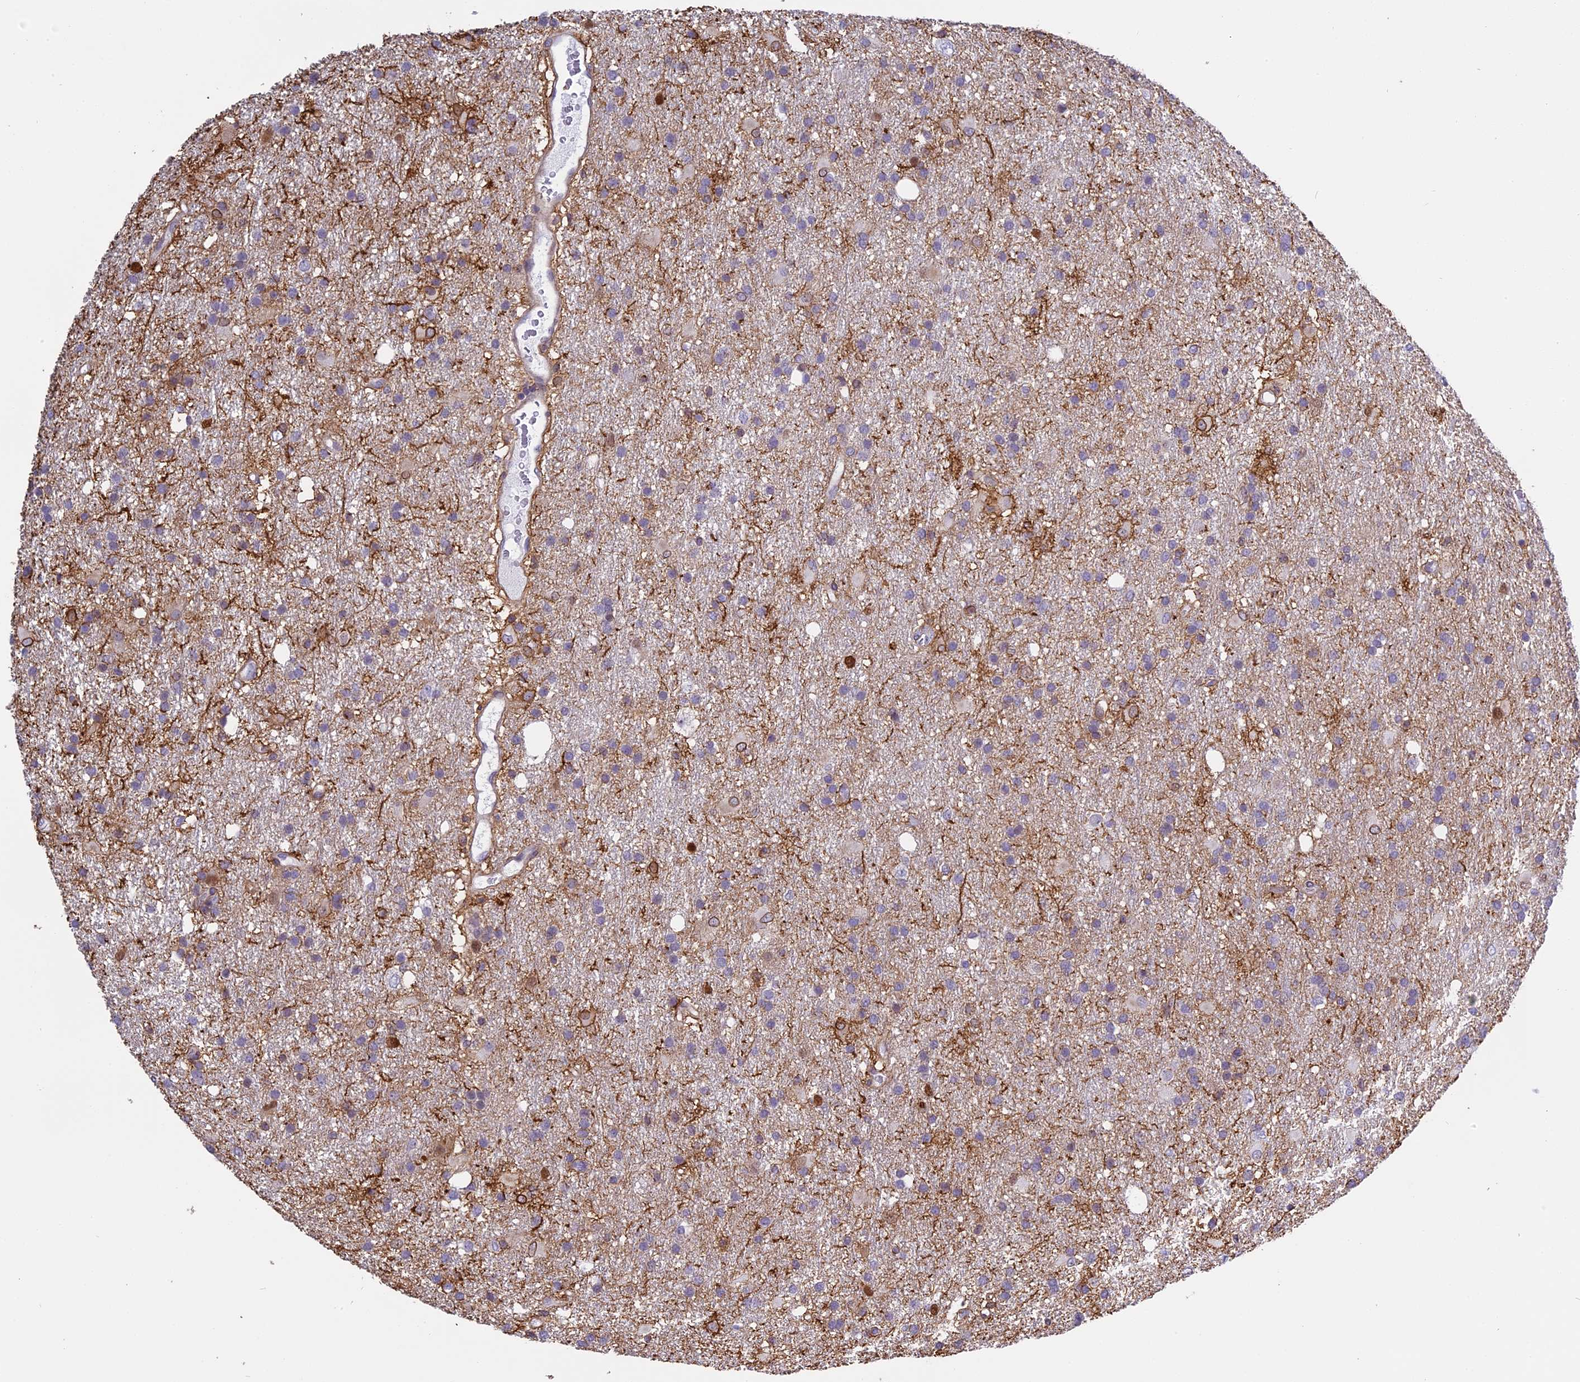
{"staining": {"intensity": "weak", "quantity": "<25%", "location": "cytoplasmic/membranous"}, "tissue": "glioma", "cell_type": "Tumor cells", "image_type": "cancer", "snomed": [{"axis": "morphology", "description": "Glioma, malignant, High grade"}, {"axis": "topography", "description": "Brain"}], "caption": "IHC micrograph of human malignant glioma (high-grade) stained for a protein (brown), which demonstrates no expression in tumor cells. (DAB (3,3'-diaminobenzidine) immunohistochemistry (IHC) with hematoxylin counter stain).", "gene": "TMEM255B", "patient": {"sex": "male", "age": 77}}